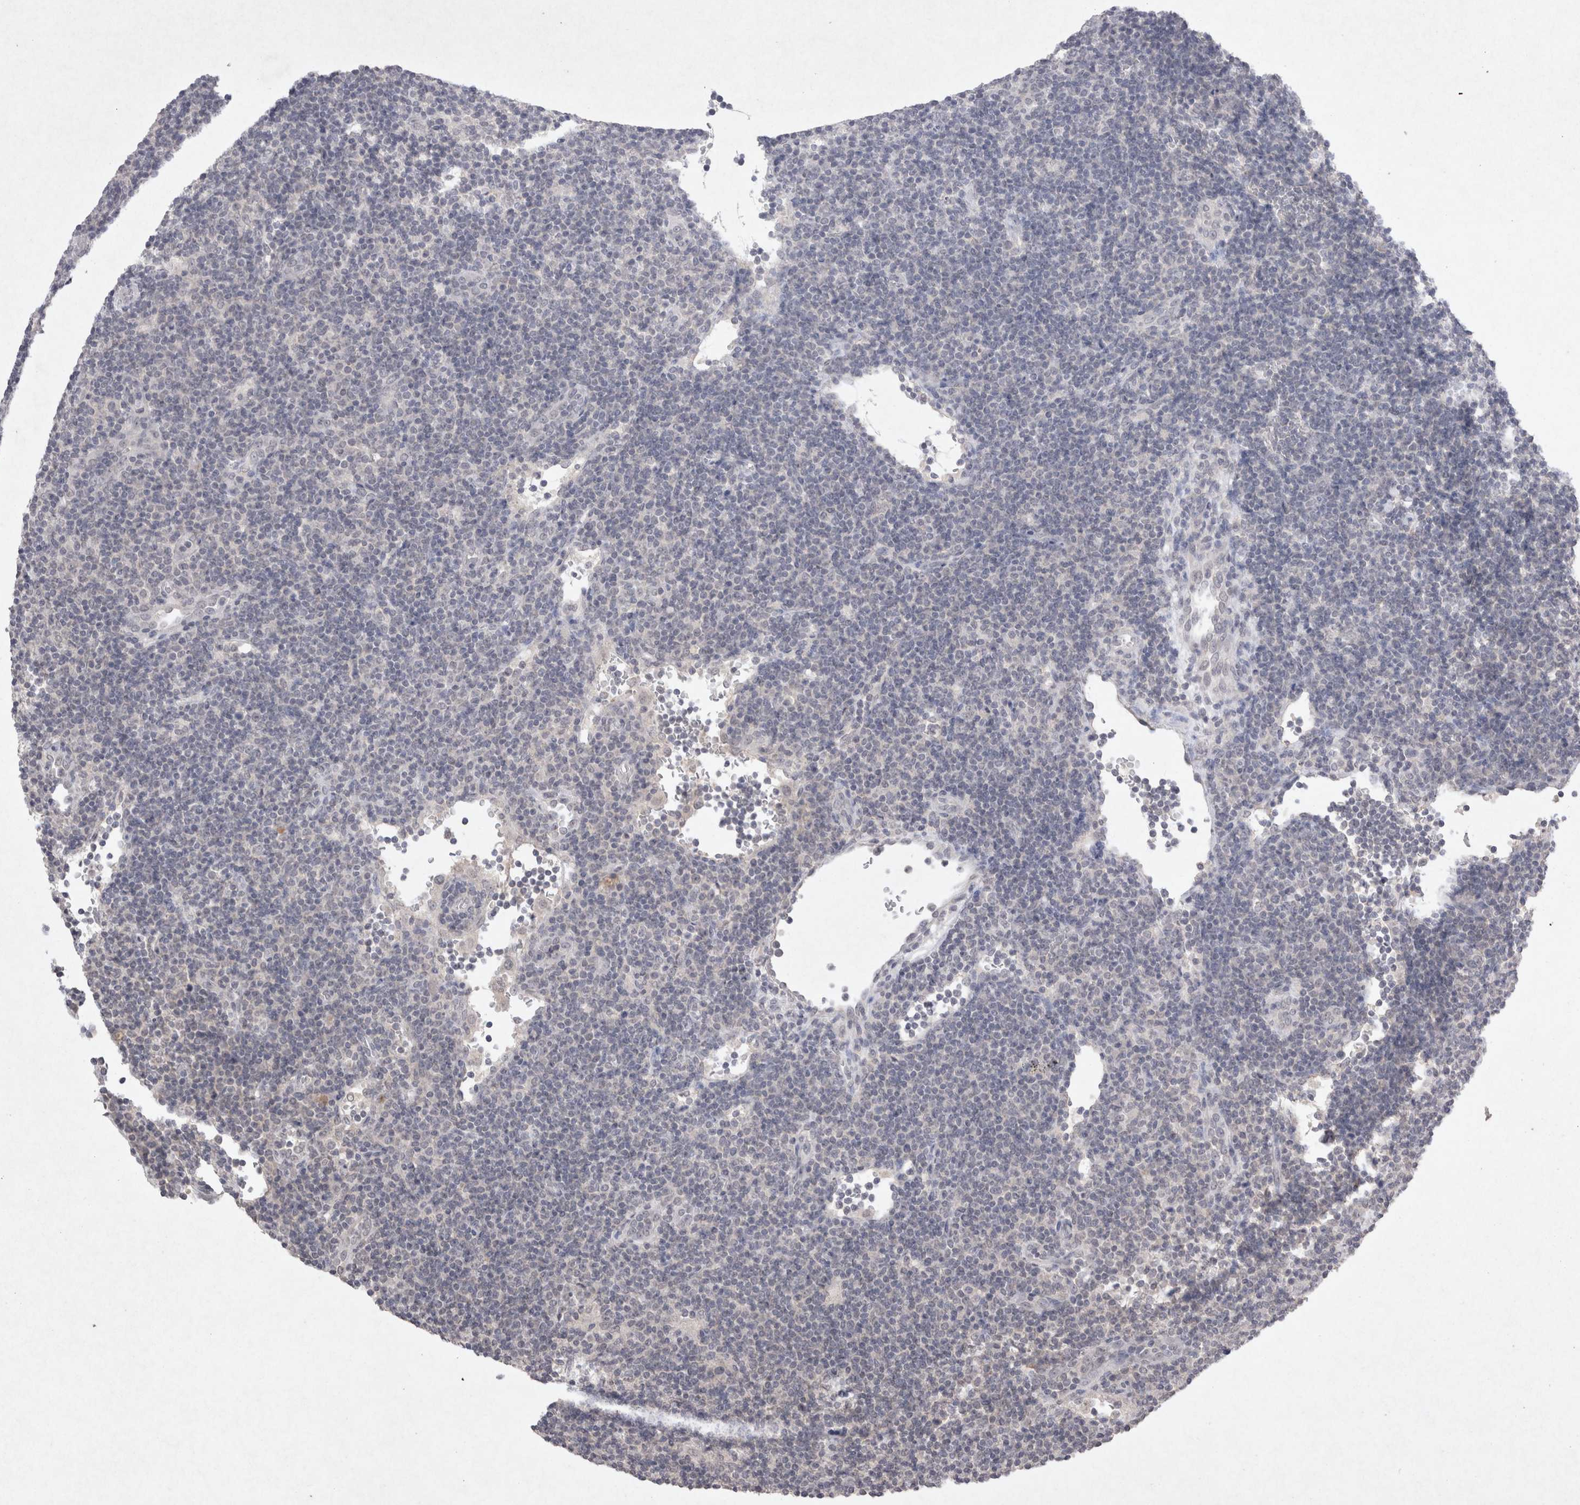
{"staining": {"intensity": "negative", "quantity": "none", "location": "none"}, "tissue": "lymphoma", "cell_type": "Tumor cells", "image_type": "cancer", "snomed": [{"axis": "morphology", "description": "Hodgkin's disease, NOS"}, {"axis": "topography", "description": "Lymph node"}], "caption": "Immunohistochemistry image of neoplastic tissue: lymphoma stained with DAB shows no significant protein staining in tumor cells. (DAB (3,3'-diaminobenzidine) immunohistochemistry (IHC), high magnification).", "gene": "LYVE1", "patient": {"sex": "female", "age": 57}}